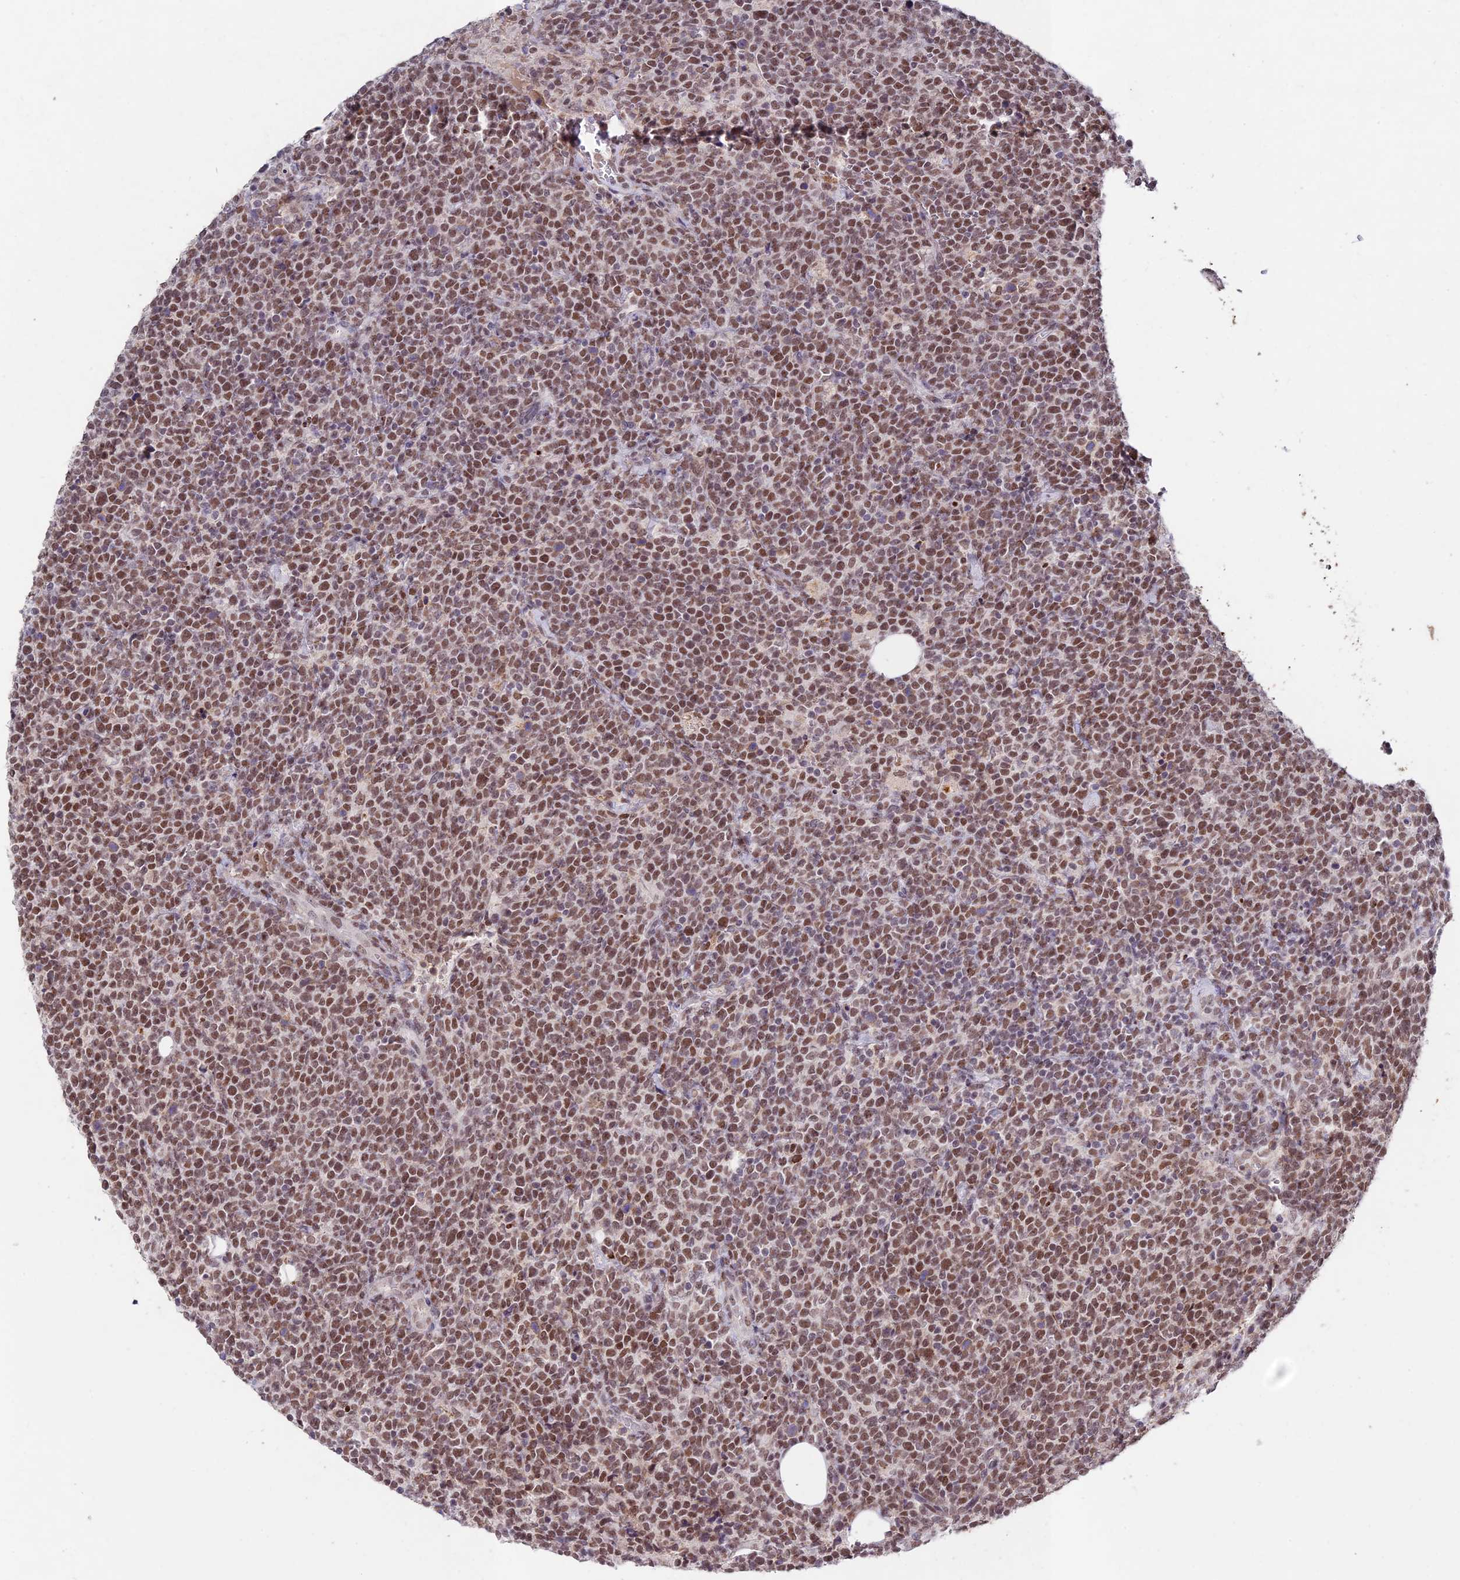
{"staining": {"intensity": "moderate", "quantity": ">75%", "location": "nuclear"}, "tissue": "lymphoma", "cell_type": "Tumor cells", "image_type": "cancer", "snomed": [{"axis": "morphology", "description": "Malignant lymphoma, non-Hodgkin's type, High grade"}, {"axis": "topography", "description": "Lymph node"}], "caption": "Immunohistochemistry histopathology image of neoplastic tissue: malignant lymphoma, non-Hodgkin's type (high-grade) stained using immunohistochemistry (IHC) demonstrates medium levels of moderate protein expression localized specifically in the nuclear of tumor cells, appearing as a nuclear brown color.", "gene": "RAVER1", "patient": {"sex": "male", "age": 61}}